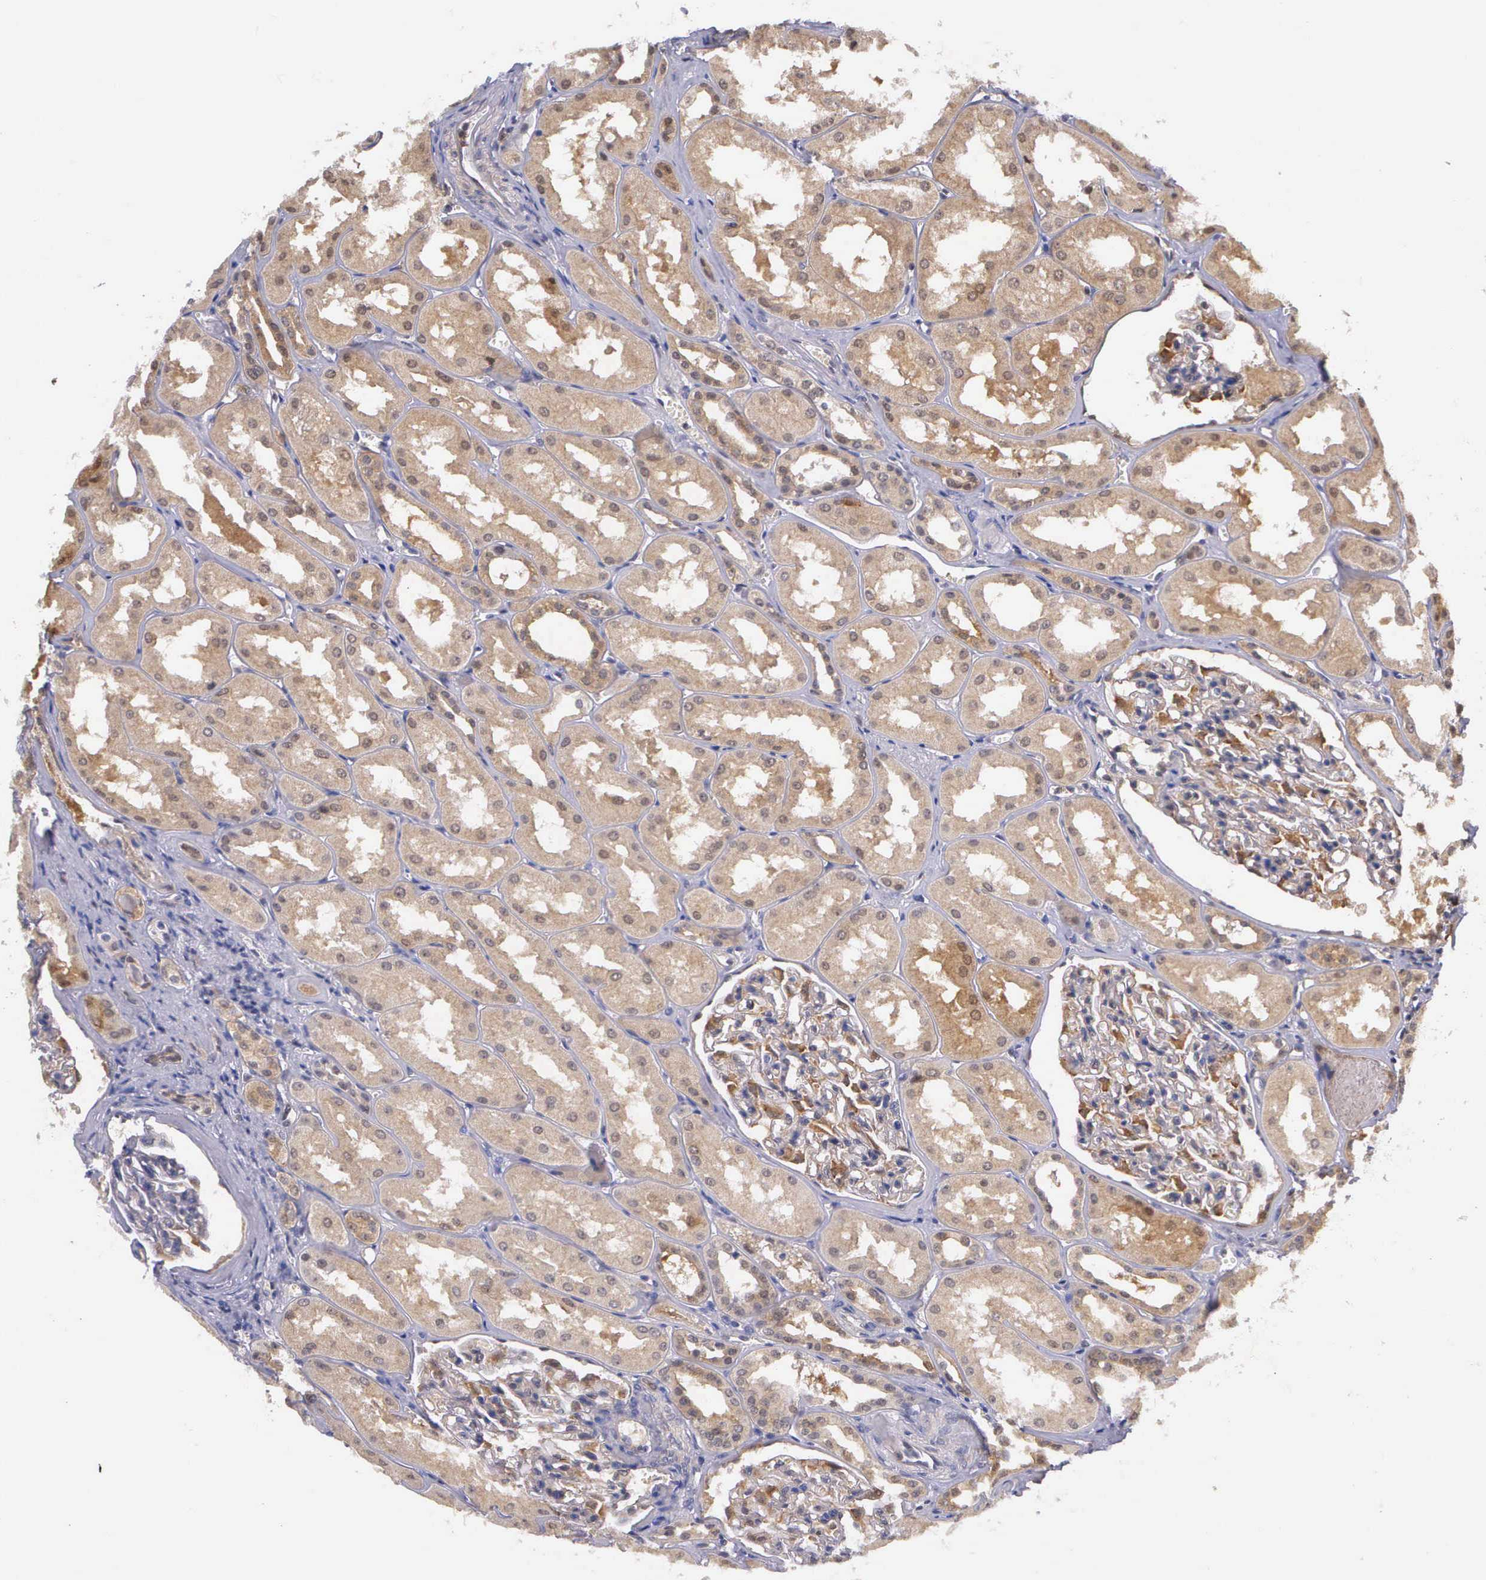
{"staining": {"intensity": "moderate", "quantity": "<25%", "location": "cytoplasmic/membranous"}, "tissue": "kidney", "cell_type": "Cells in glomeruli", "image_type": "normal", "snomed": [{"axis": "morphology", "description": "Normal tissue, NOS"}, {"axis": "topography", "description": "Kidney"}], "caption": "A photomicrograph of kidney stained for a protein reveals moderate cytoplasmic/membranous brown staining in cells in glomeruli. (DAB IHC with brightfield microscopy, high magnification).", "gene": "IGBP1P2", "patient": {"sex": "male", "age": 61}}